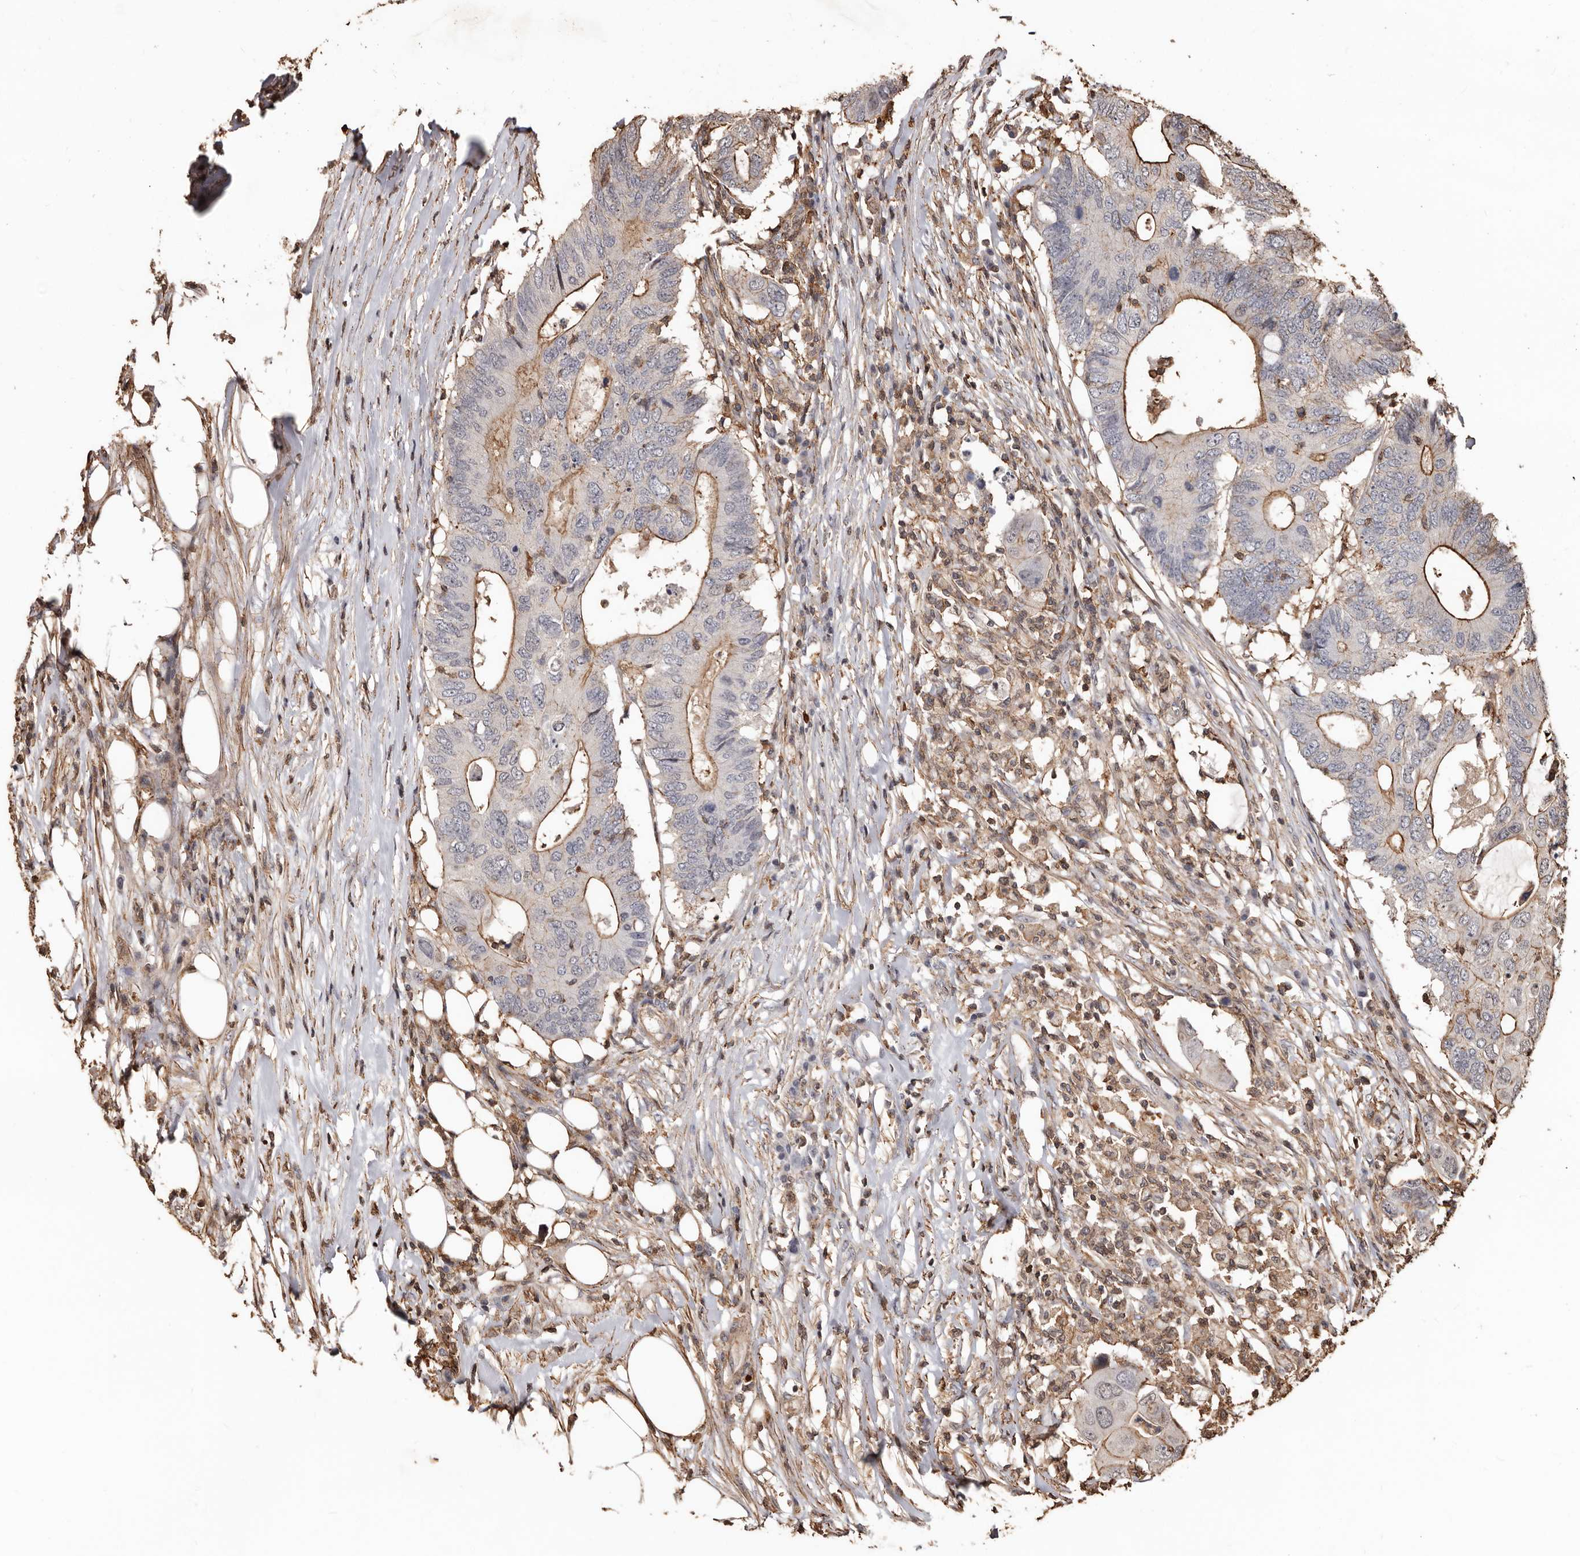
{"staining": {"intensity": "moderate", "quantity": "<25%", "location": "cytoplasmic/membranous"}, "tissue": "colorectal cancer", "cell_type": "Tumor cells", "image_type": "cancer", "snomed": [{"axis": "morphology", "description": "Adenocarcinoma, NOS"}, {"axis": "topography", "description": "Colon"}], "caption": "Colorectal adenocarcinoma tissue shows moderate cytoplasmic/membranous expression in approximately <25% of tumor cells", "gene": "GSK3A", "patient": {"sex": "male", "age": 71}}